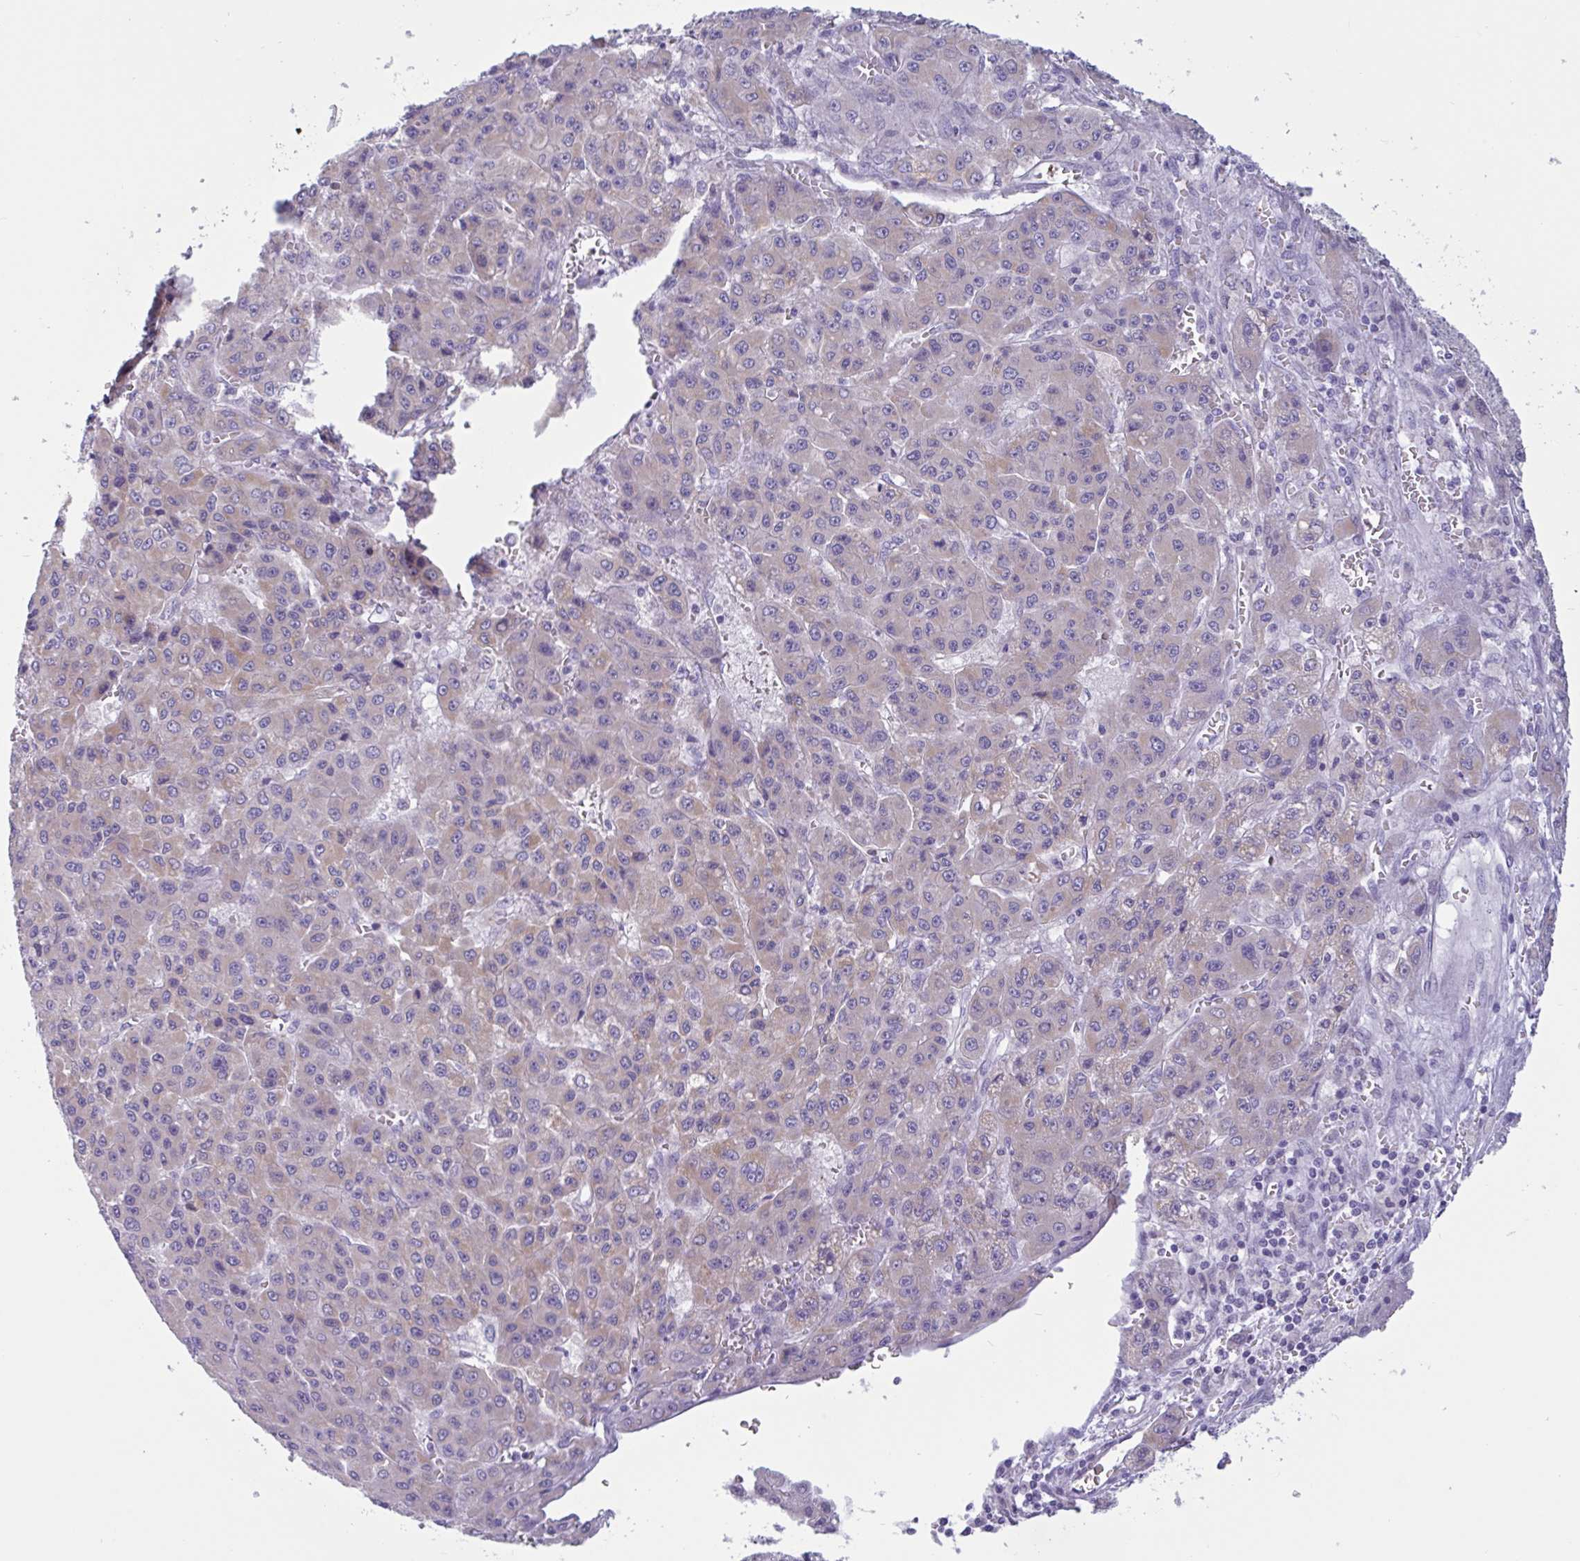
{"staining": {"intensity": "weak", "quantity": "25%-75%", "location": "cytoplasmic/membranous"}, "tissue": "liver cancer", "cell_type": "Tumor cells", "image_type": "cancer", "snomed": [{"axis": "morphology", "description": "Carcinoma, Hepatocellular, NOS"}, {"axis": "topography", "description": "Liver"}], "caption": "Tumor cells exhibit low levels of weak cytoplasmic/membranous staining in approximately 25%-75% of cells in liver cancer (hepatocellular carcinoma).", "gene": "OXLD1", "patient": {"sex": "male", "age": 70}}